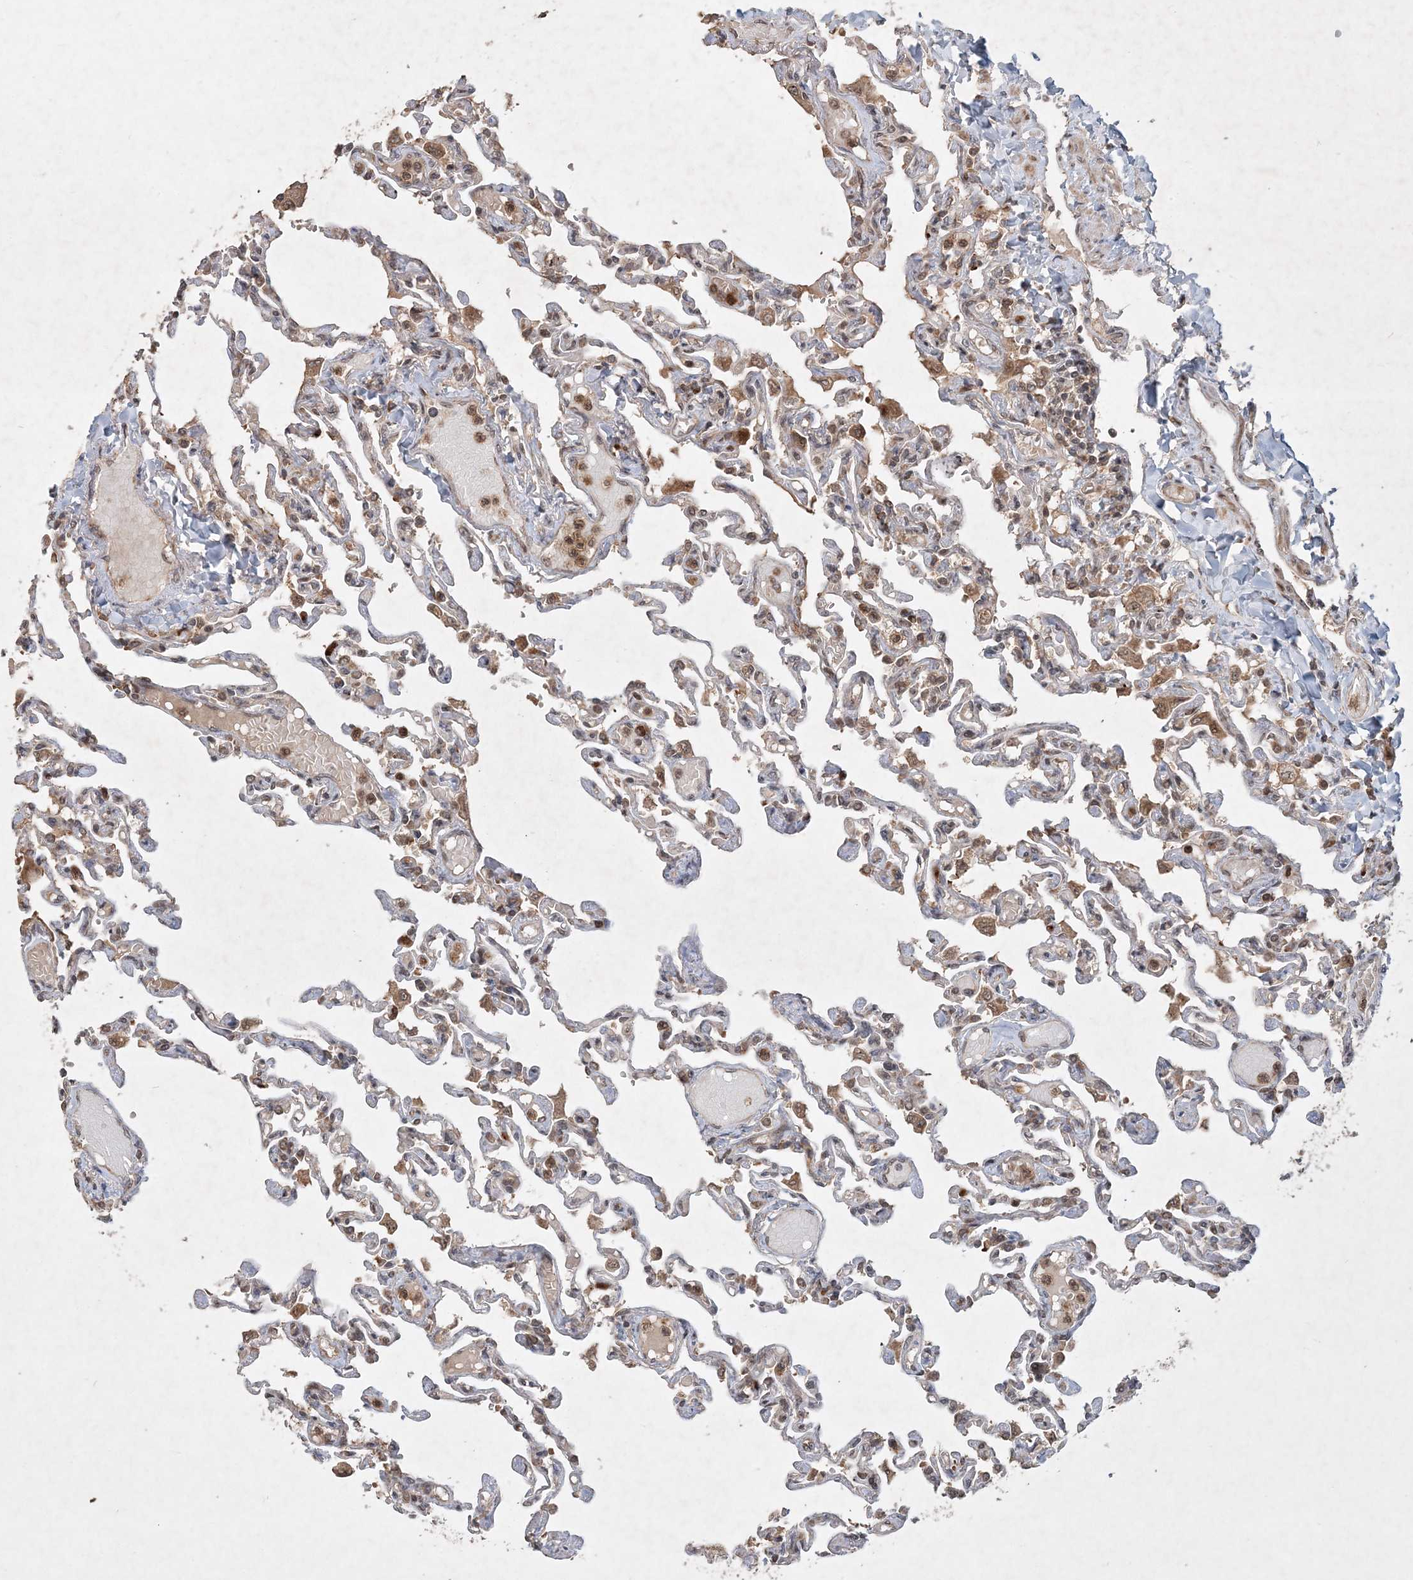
{"staining": {"intensity": "moderate", "quantity": "25%-75%", "location": "cytoplasmic/membranous,nuclear"}, "tissue": "lung", "cell_type": "Alveolar cells", "image_type": "normal", "snomed": [{"axis": "morphology", "description": "Normal tissue, NOS"}, {"axis": "topography", "description": "Lung"}], "caption": "The photomicrograph reveals a brown stain indicating the presence of a protein in the cytoplasmic/membranous,nuclear of alveolar cells in lung. (Brightfield microscopy of DAB IHC at high magnification).", "gene": "UBR3", "patient": {"sex": "male", "age": 21}}